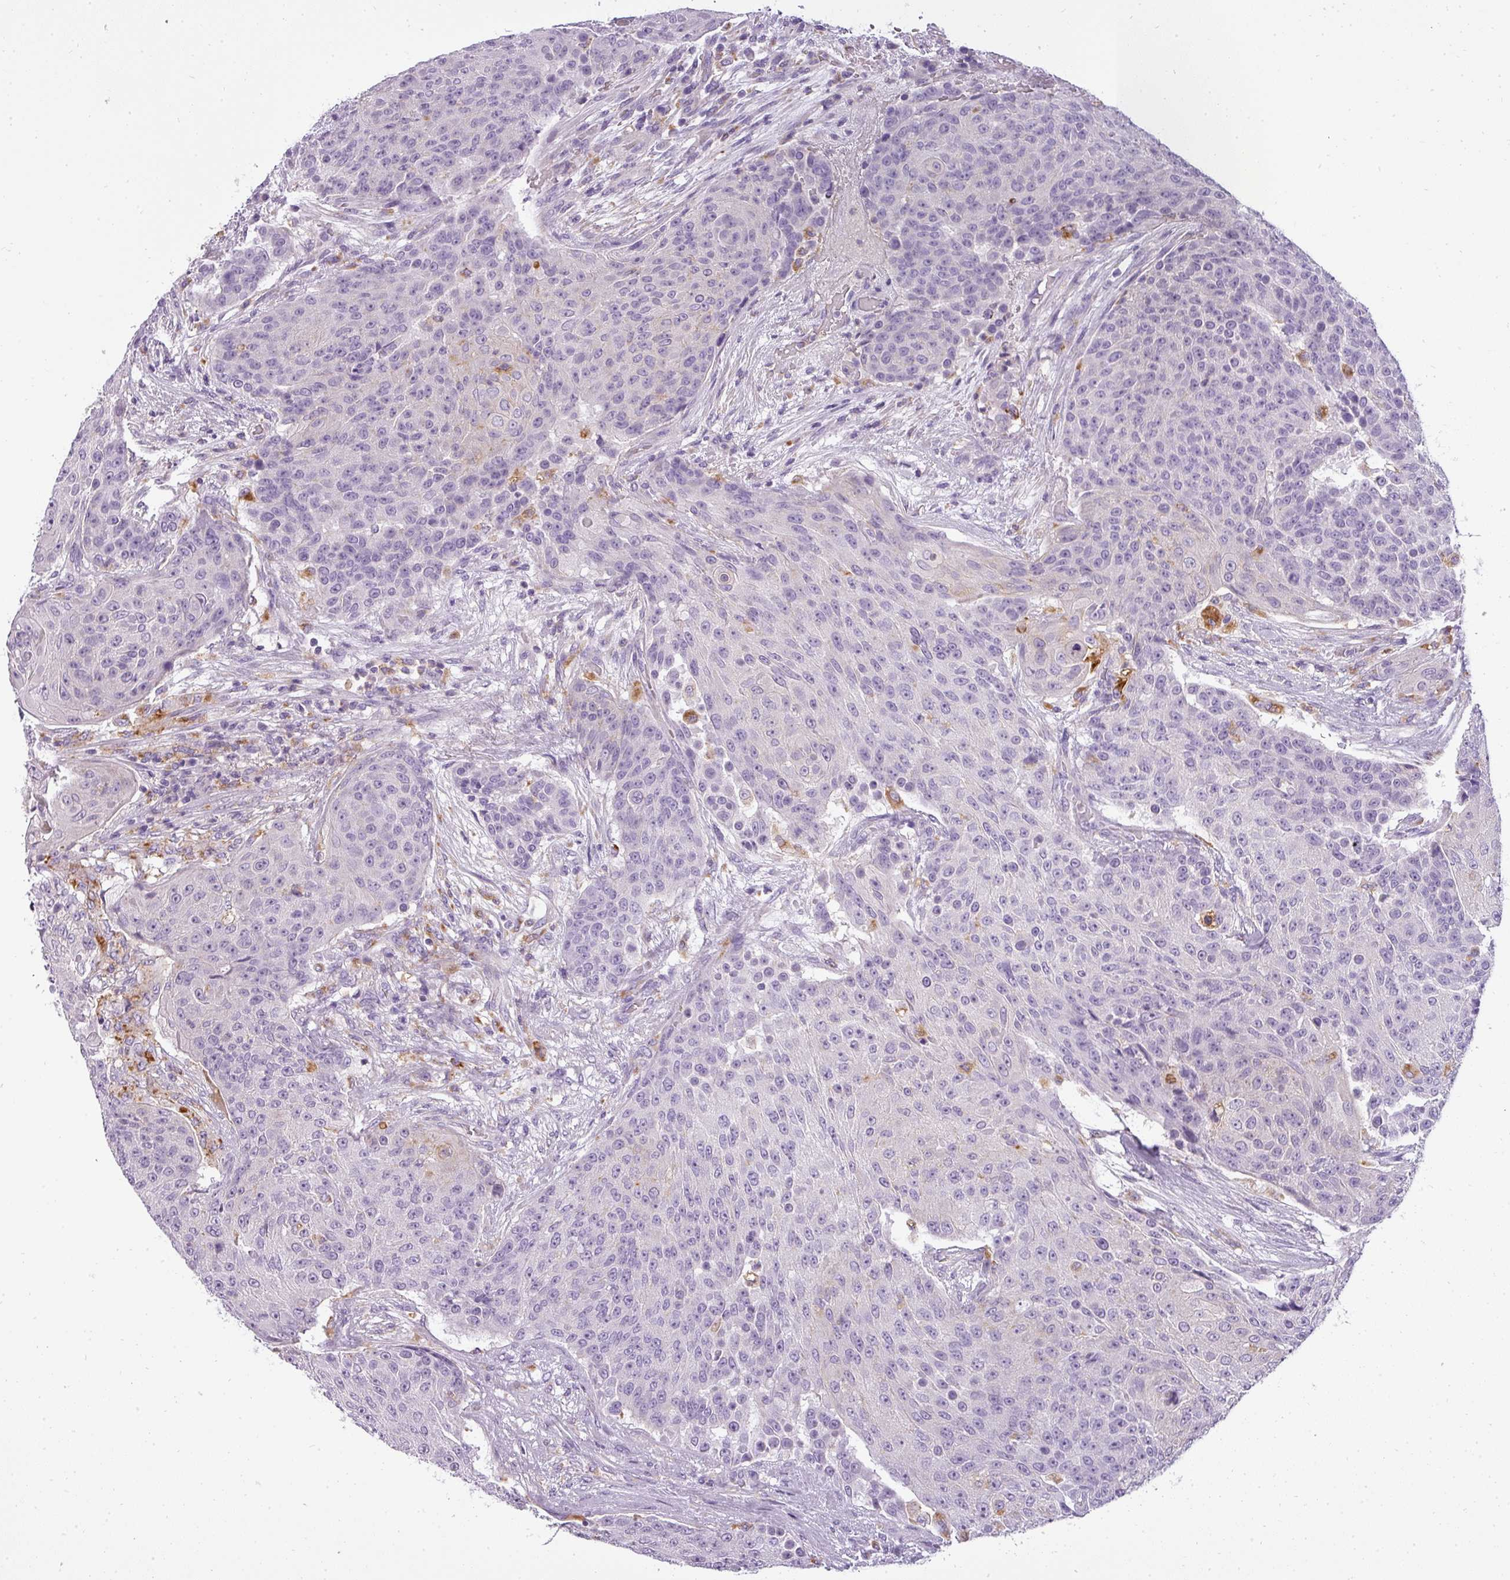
{"staining": {"intensity": "negative", "quantity": "none", "location": "none"}, "tissue": "urothelial cancer", "cell_type": "Tumor cells", "image_type": "cancer", "snomed": [{"axis": "morphology", "description": "Urothelial carcinoma, High grade"}, {"axis": "topography", "description": "Urinary bladder"}], "caption": "DAB (3,3'-diaminobenzidine) immunohistochemical staining of urothelial cancer displays no significant positivity in tumor cells. (Immunohistochemistry, brightfield microscopy, high magnification).", "gene": "ATP6V1D", "patient": {"sex": "female", "age": 63}}